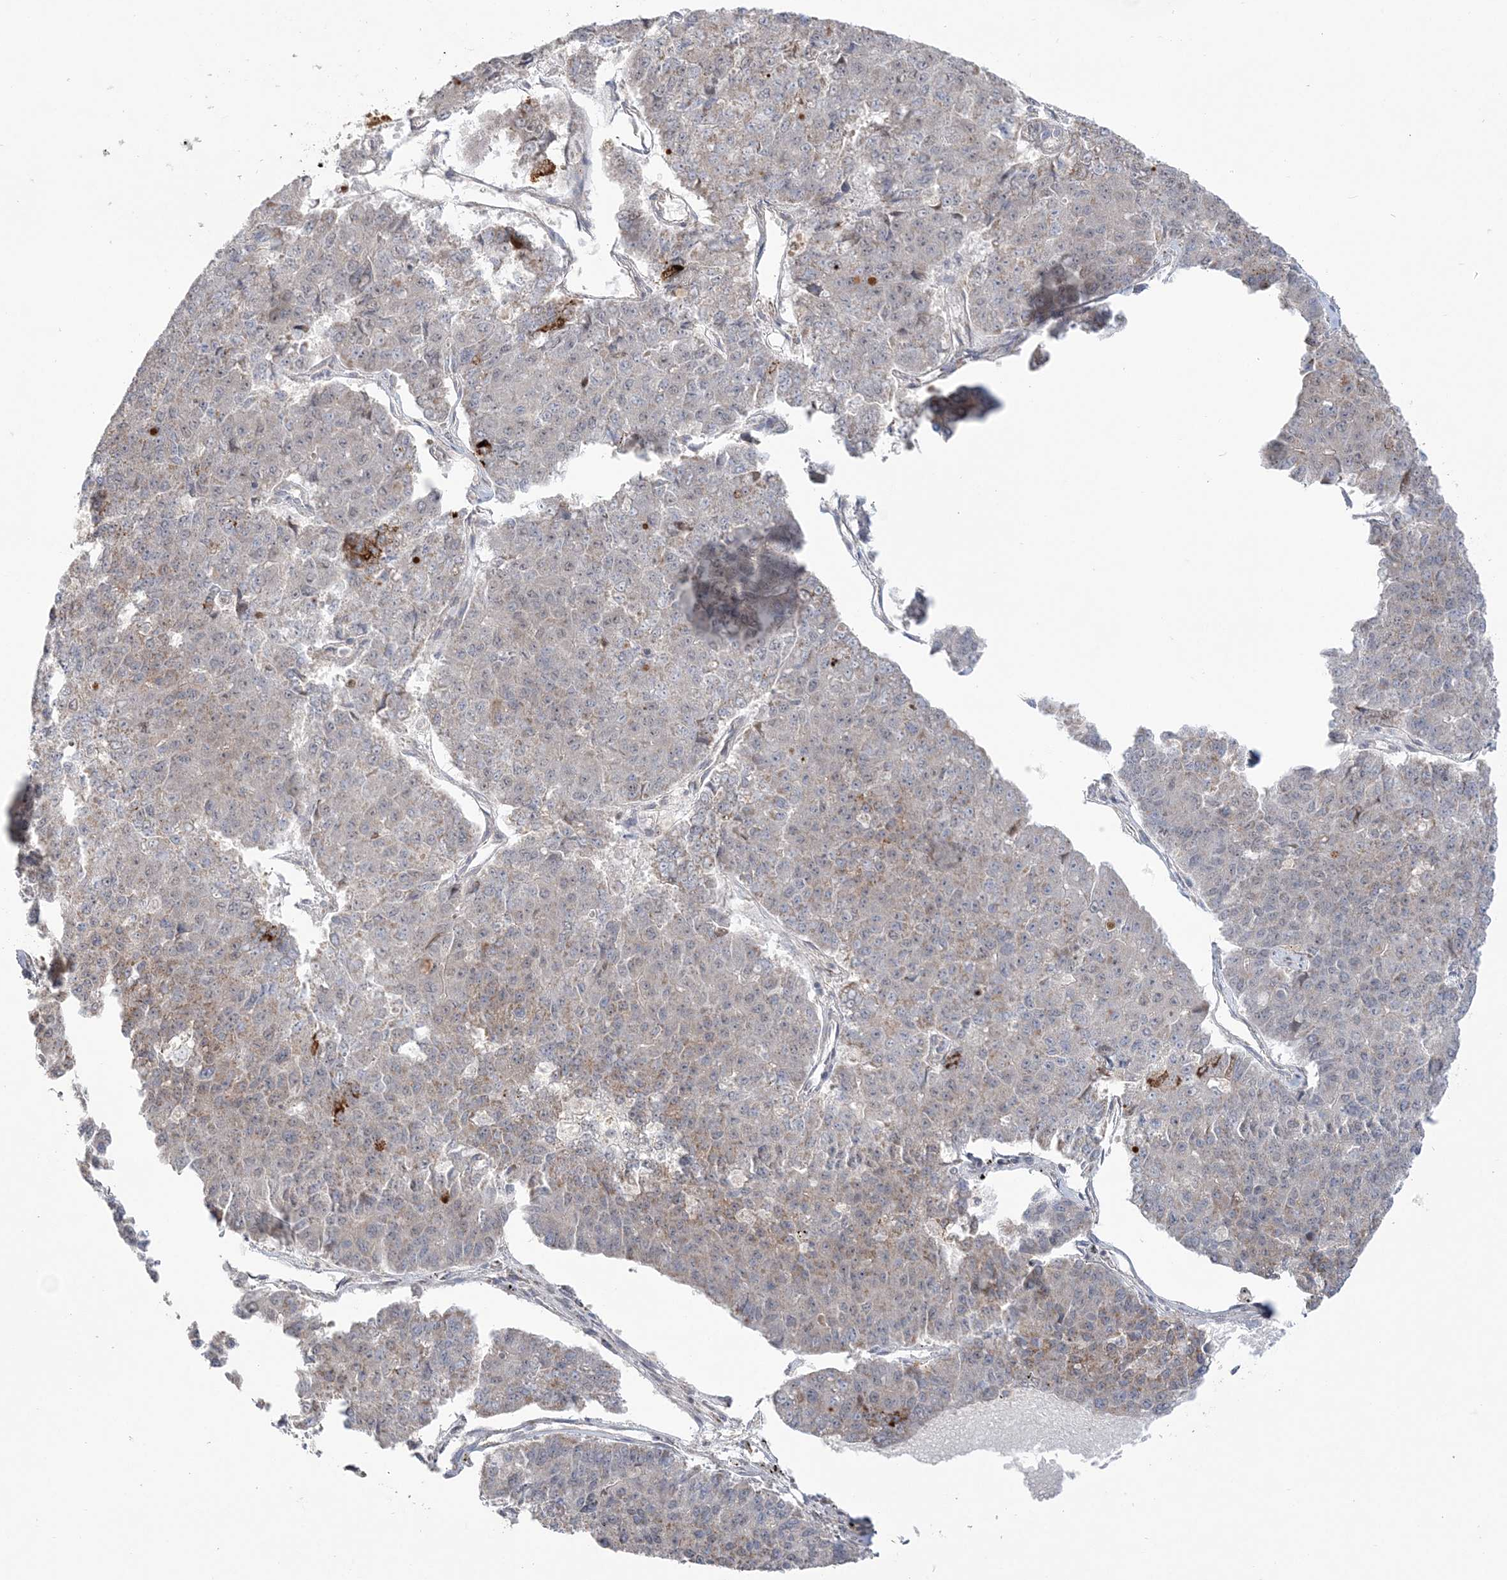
{"staining": {"intensity": "weak", "quantity": "<25%", "location": "cytoplasmic/membranous"}, "tissue": "pancreatic cancer", "cell_type": "Tumor cells", "image_type": "cancer", "snomed": [{"axis": "morphology", "description": "Adenocarcinoma, NOS"}, {"axis": "topography", "description": "Pancreas"}], "caption": "Tumor cells show no significant protein positivity in pancreatic cancer.", "gene": "SCLT1", "patient": {"sex": "male", "age": 50}}